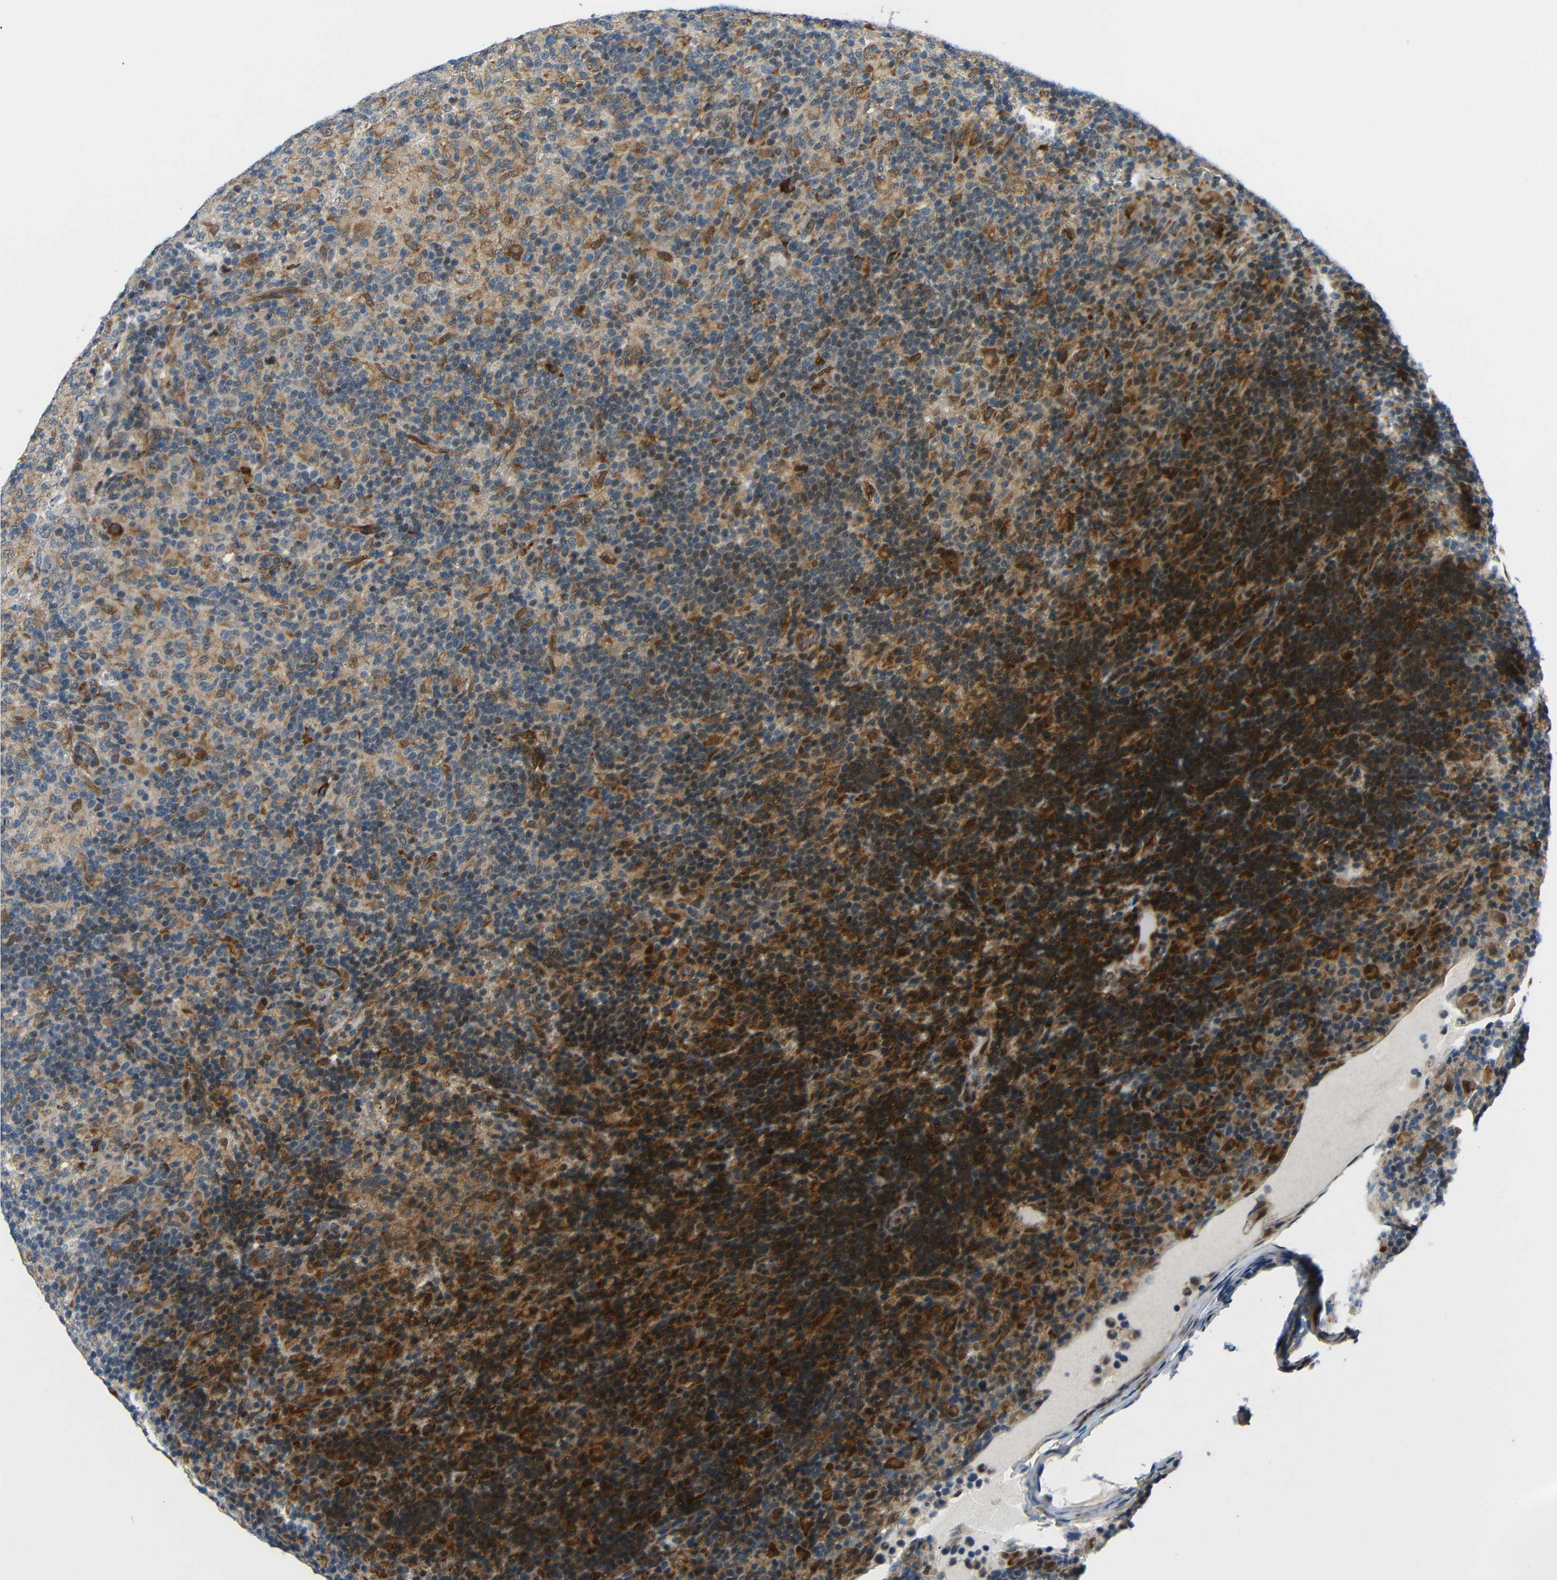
{"staining": {"intensity": "moderate", "quantity": ">75%", "location": "cytoplasmic/membranous"}, "tissue": "lymphoma", "cell_type": "Tumor cells", "image_type": "cancer", "snomed": [{"axis": "morphology", "description": "Hodgkin's disease, NOS"}, {"axis": "topography", "description": "Lymph node"}], "caption": "Lymphoma stained for a protein shows moderate cytoplasmic/membranous positivity in tumor cells.", "gene": "SYDE1", "patient": {"sex": "male", "age": 70}}